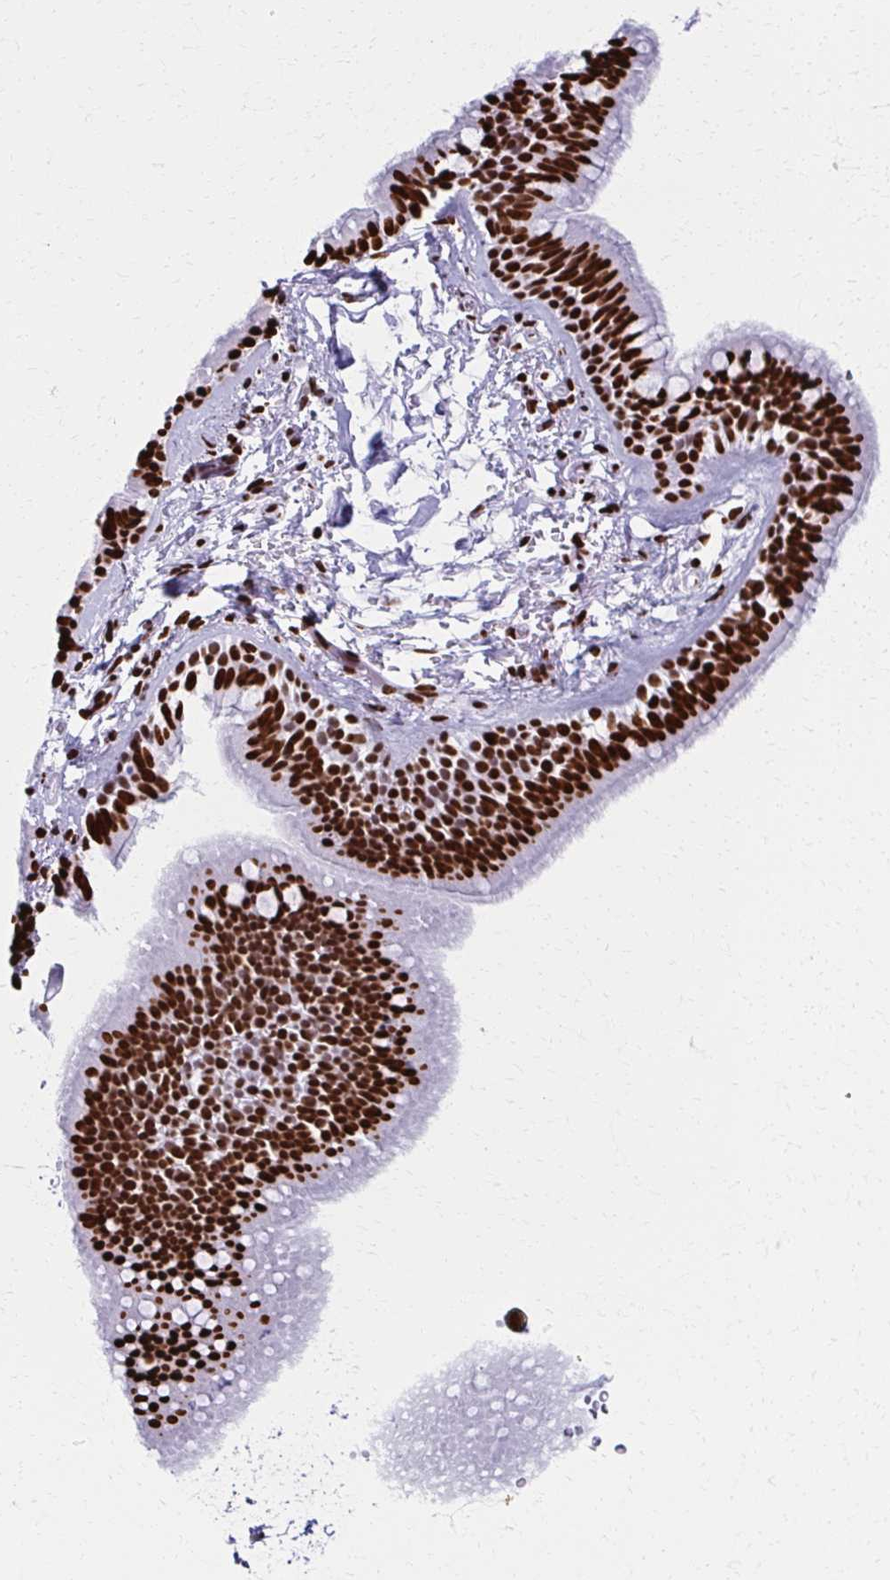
{"staining": {"intensity": "strong", "quantity": ">75%", "location": "nuclear"}, "tissue": "bronchus", "cell_type": "Respiratory epithelial cells", "image_type": "normal", "snomed": [{"axis": "morphology", "description": "Normal tissue, NOS"}, {"axis": "topography", "description": "Lymph node"}, {"axis": "topography", "description": "Cartilage tissue"}, {"axis": "topography", "description": "Bronchus"}], "caption": "Protein staining by immunohistochemistry (IHC) displays strong nuclear staining in approximately >75% of respiratory epithelial cells in normal bronchus. Nuclei are stained in blue.", "gene": "NONO", "patient": {"sex": "female", "age": 70}}